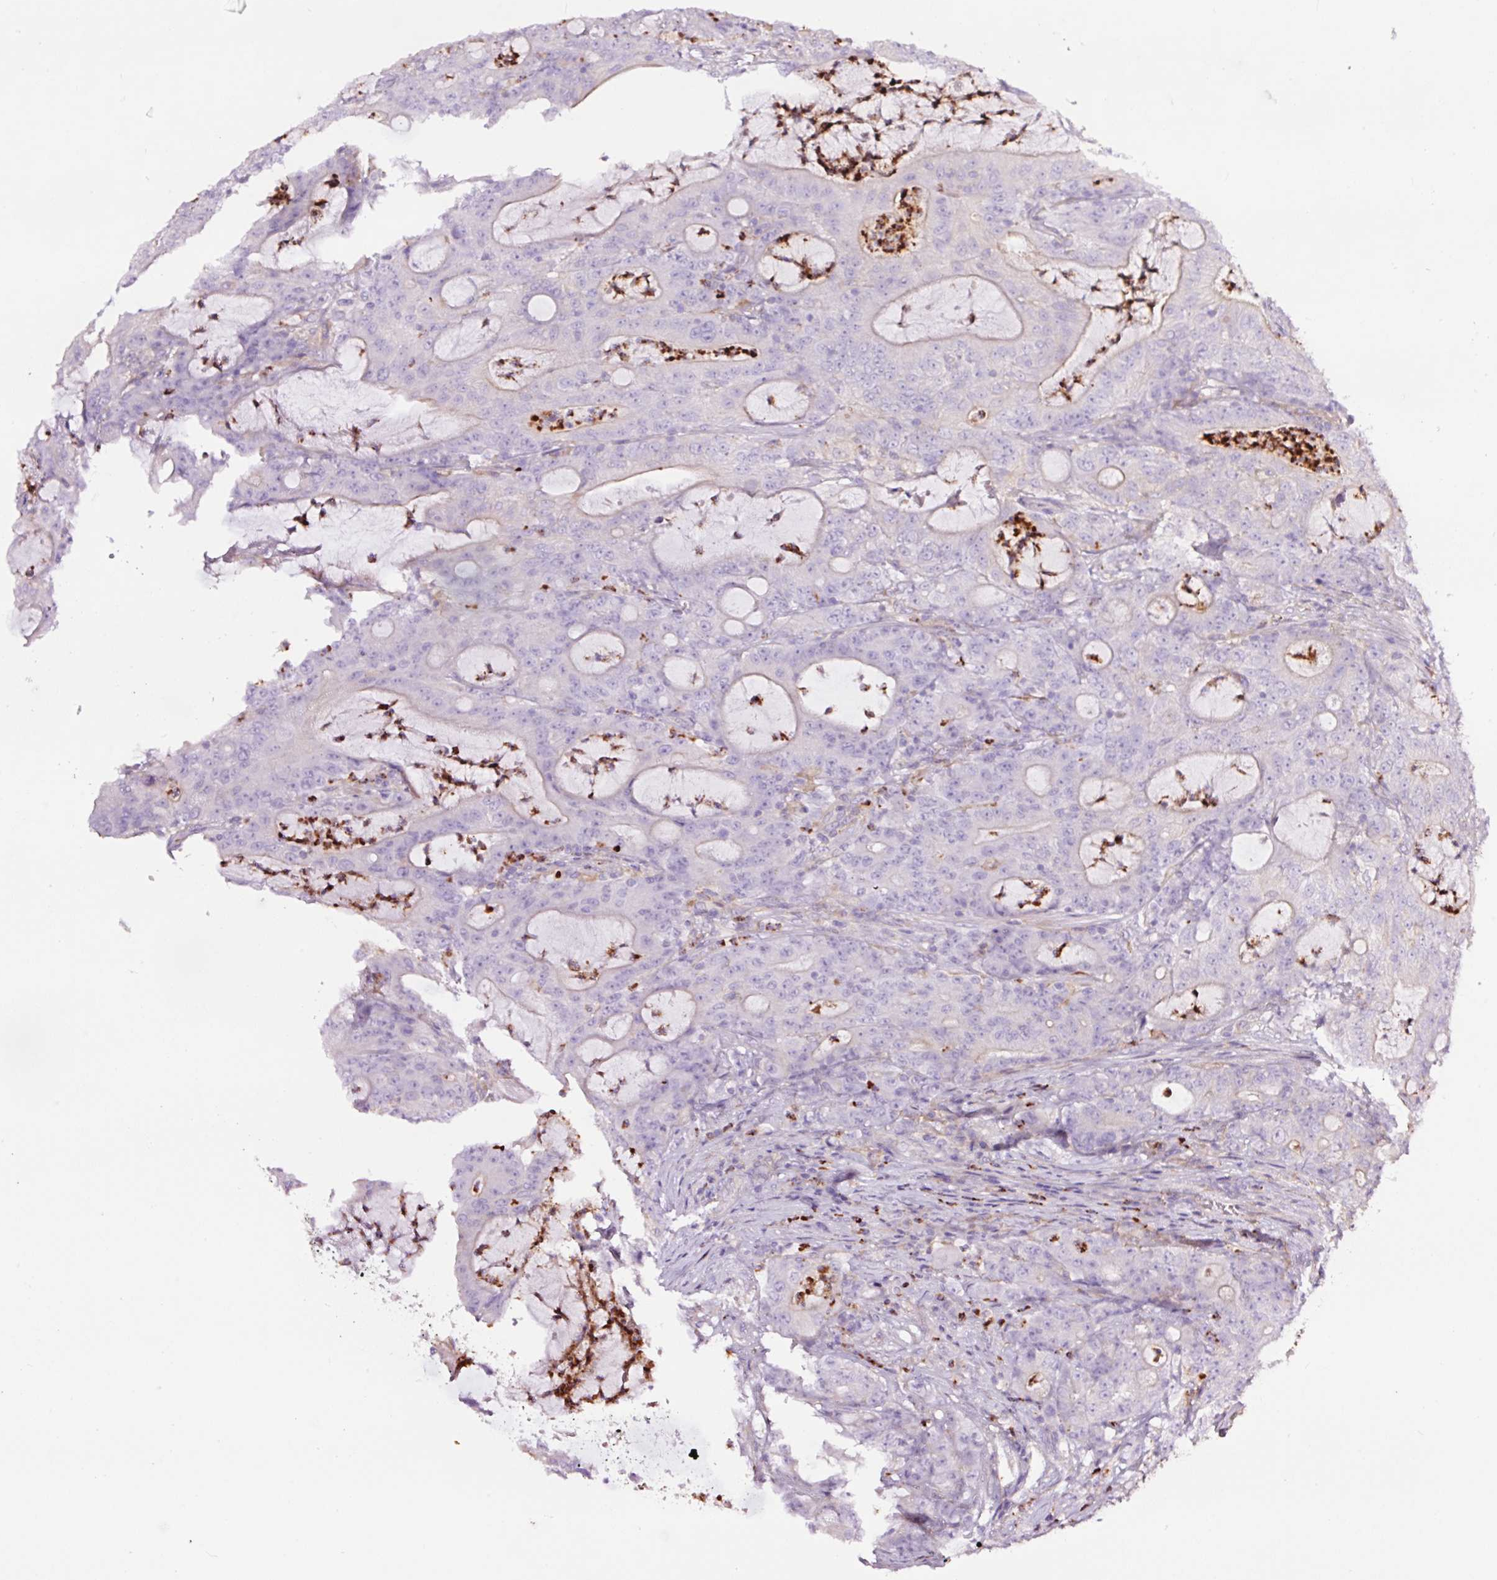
{"staining": {"intensity": "negative", "quantity": "none", "location": "none"}, "tissue": "colorectal cancer", "cell_type": "Tumor cells", "image_type": "cancer", "snomed": [{"axis": "morphology", "description": "Adenocarcinoma, NOS"}, {"axis": "topography", "description": "Colon"}], "caption": "DAB (3,3'-diaminobenzidine) immunohistochemical staining of adenocarcinoma (colorectal) reveals no significant positivity in tumor cells. (DAB (3,3'-diaminobenzidine) immunohistochemistry with hematoxylin counter stain).", "gene": "SH2D6", "patient": {"sex": "male", "age": 83}}